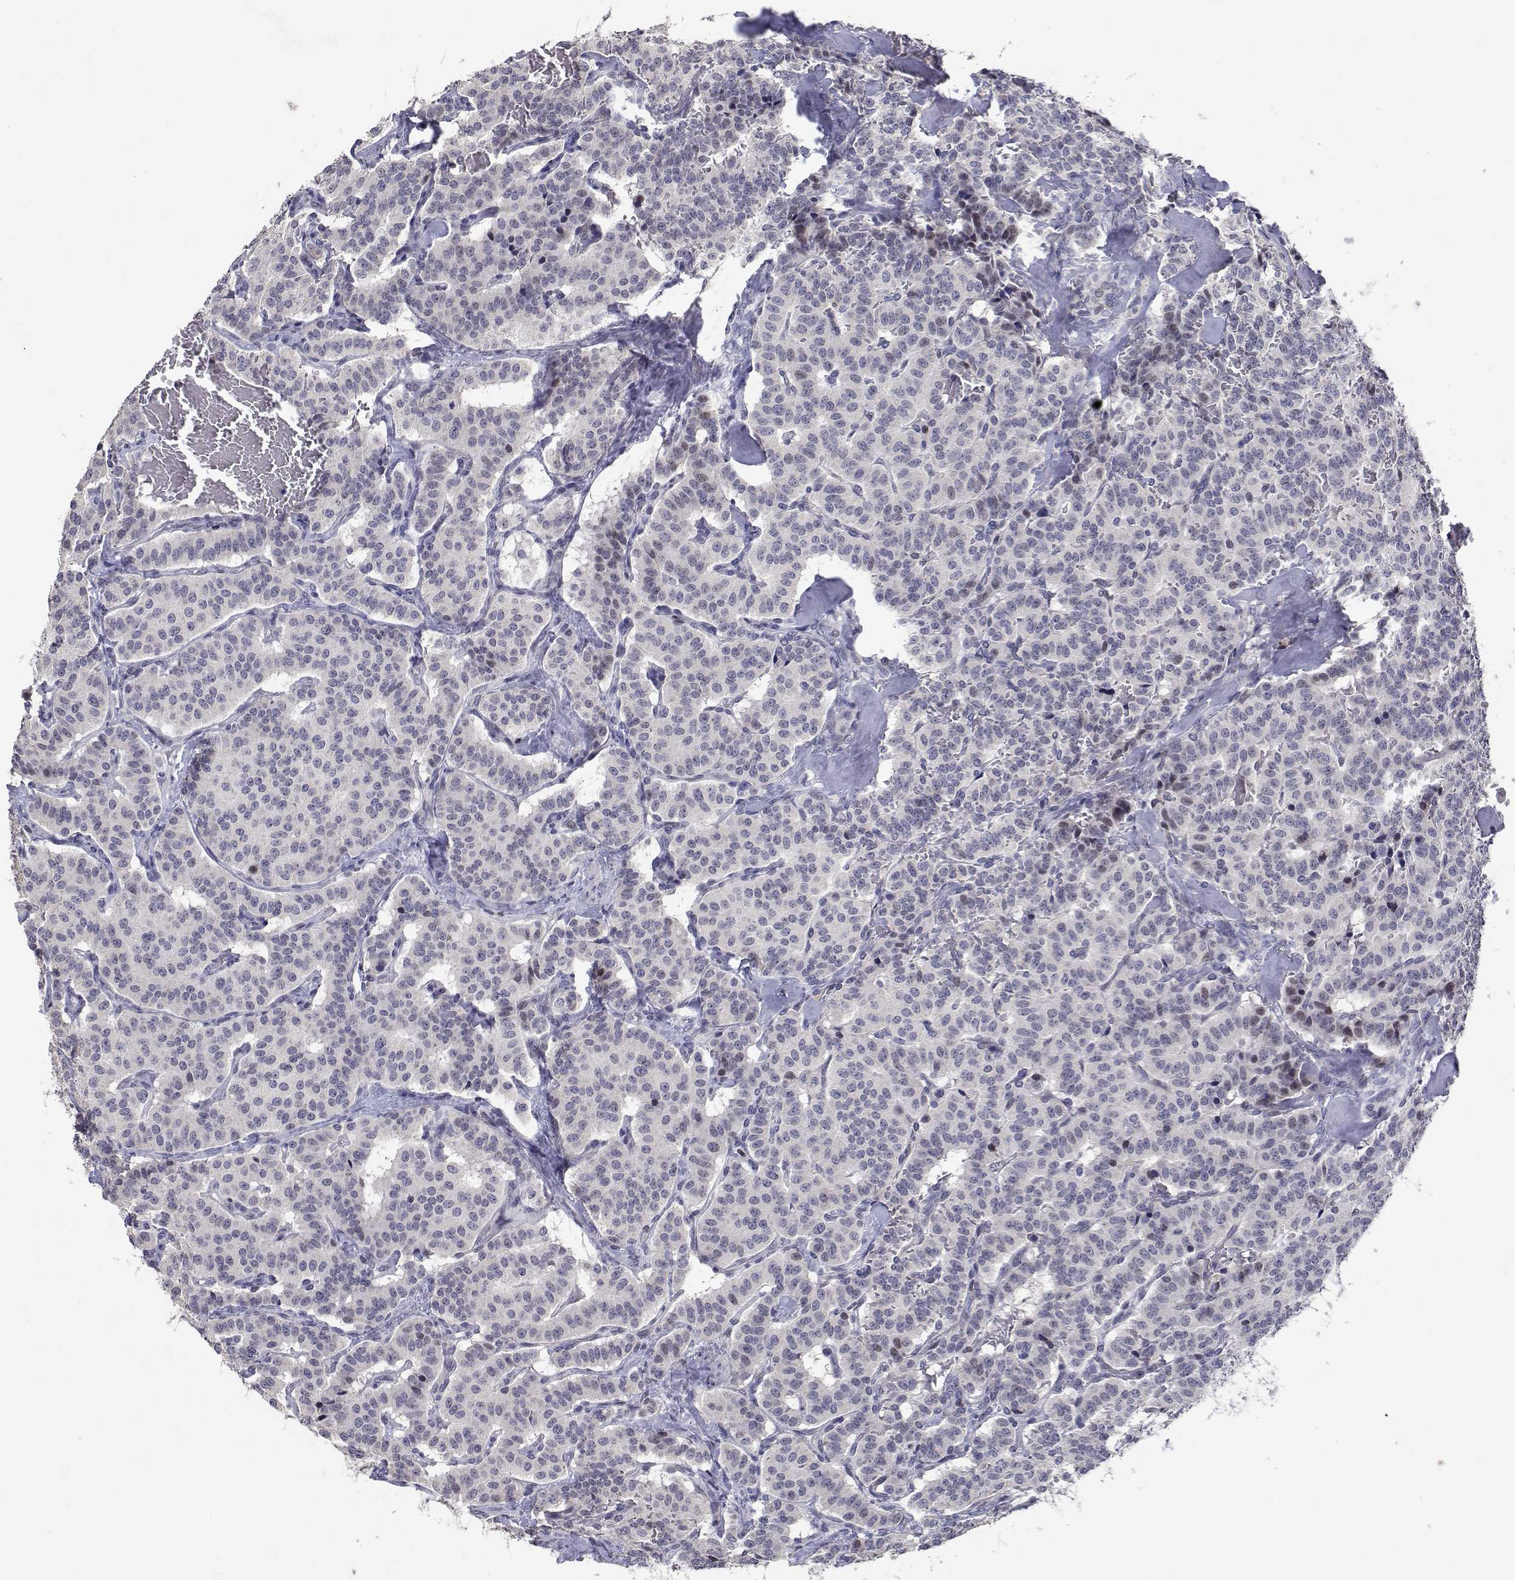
{"staining": {"intensity": "negative", "quantity": "none", "location": "none"}, "tissue": "carcinoid", "cell_type": "Tumor cells", "image_type": "cancer", "snomed": [{"axis": "morphology", "description": "Carcinoid, malignant, NOS"}, {"axis": "topography", "description": "Lung"}], "caption": "Protein analysis of carcinoid shows no significant expression in tumor cells.", "gene": "RBPJL", "patient": {"sex": "female", "age": 46}}